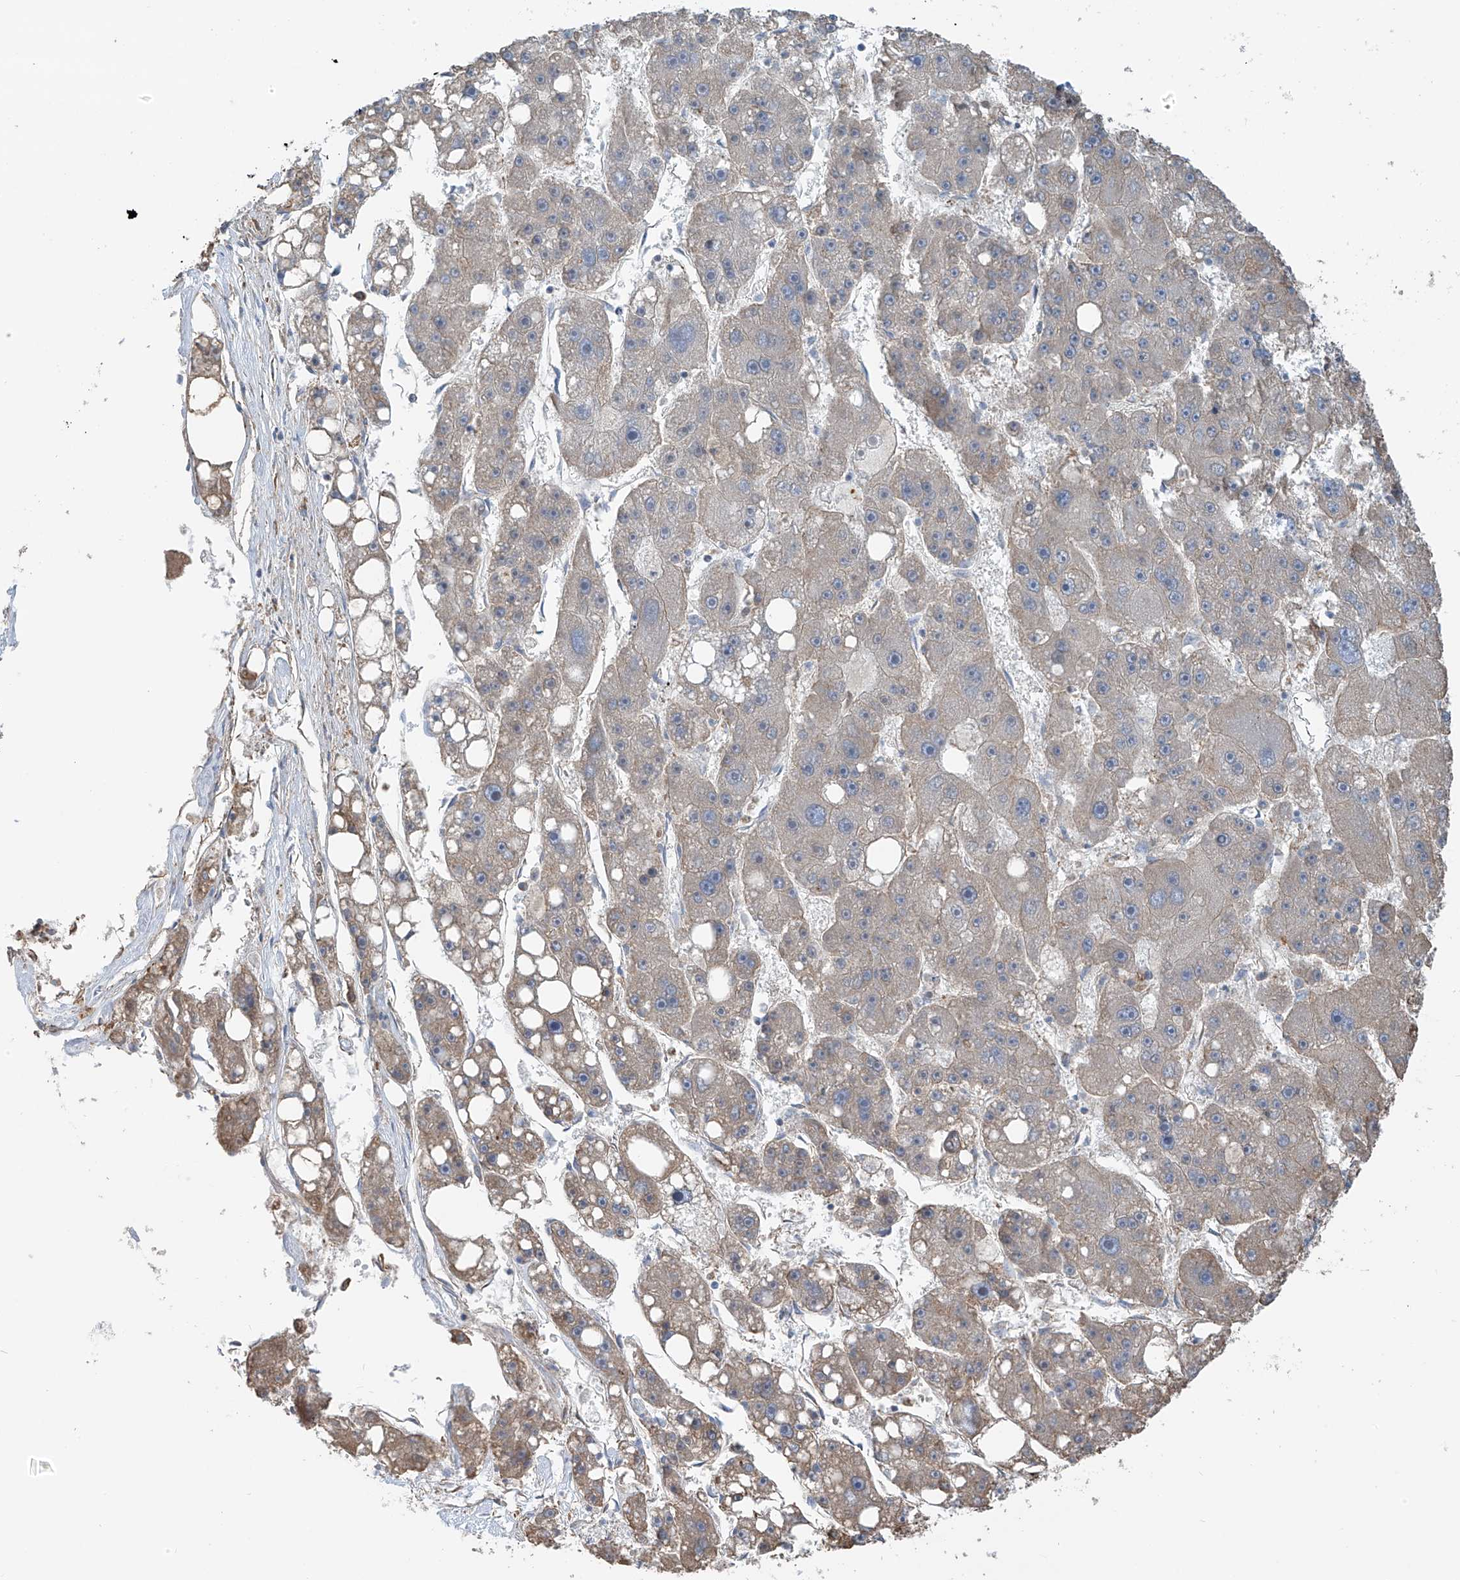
{"staining": {"intensity": "weak", "quantity": "<25%", "location": "cytoplasmic/membranous"}, "tissue": "liver cancer", "cell_type": "Tumor cells", "image_type": "cancer", "snomed": [{"axis": "morphology", "description": "Carcinoma, Hepatocellular, NOS"}, {"axis": "topography", "description": "Liver"}], "caption": "There is no significant expression in tumor cells of liver hepatocellular carcinoma.", "gene": "ZNF189", "patient": {"sex": "female", "age": 61}}